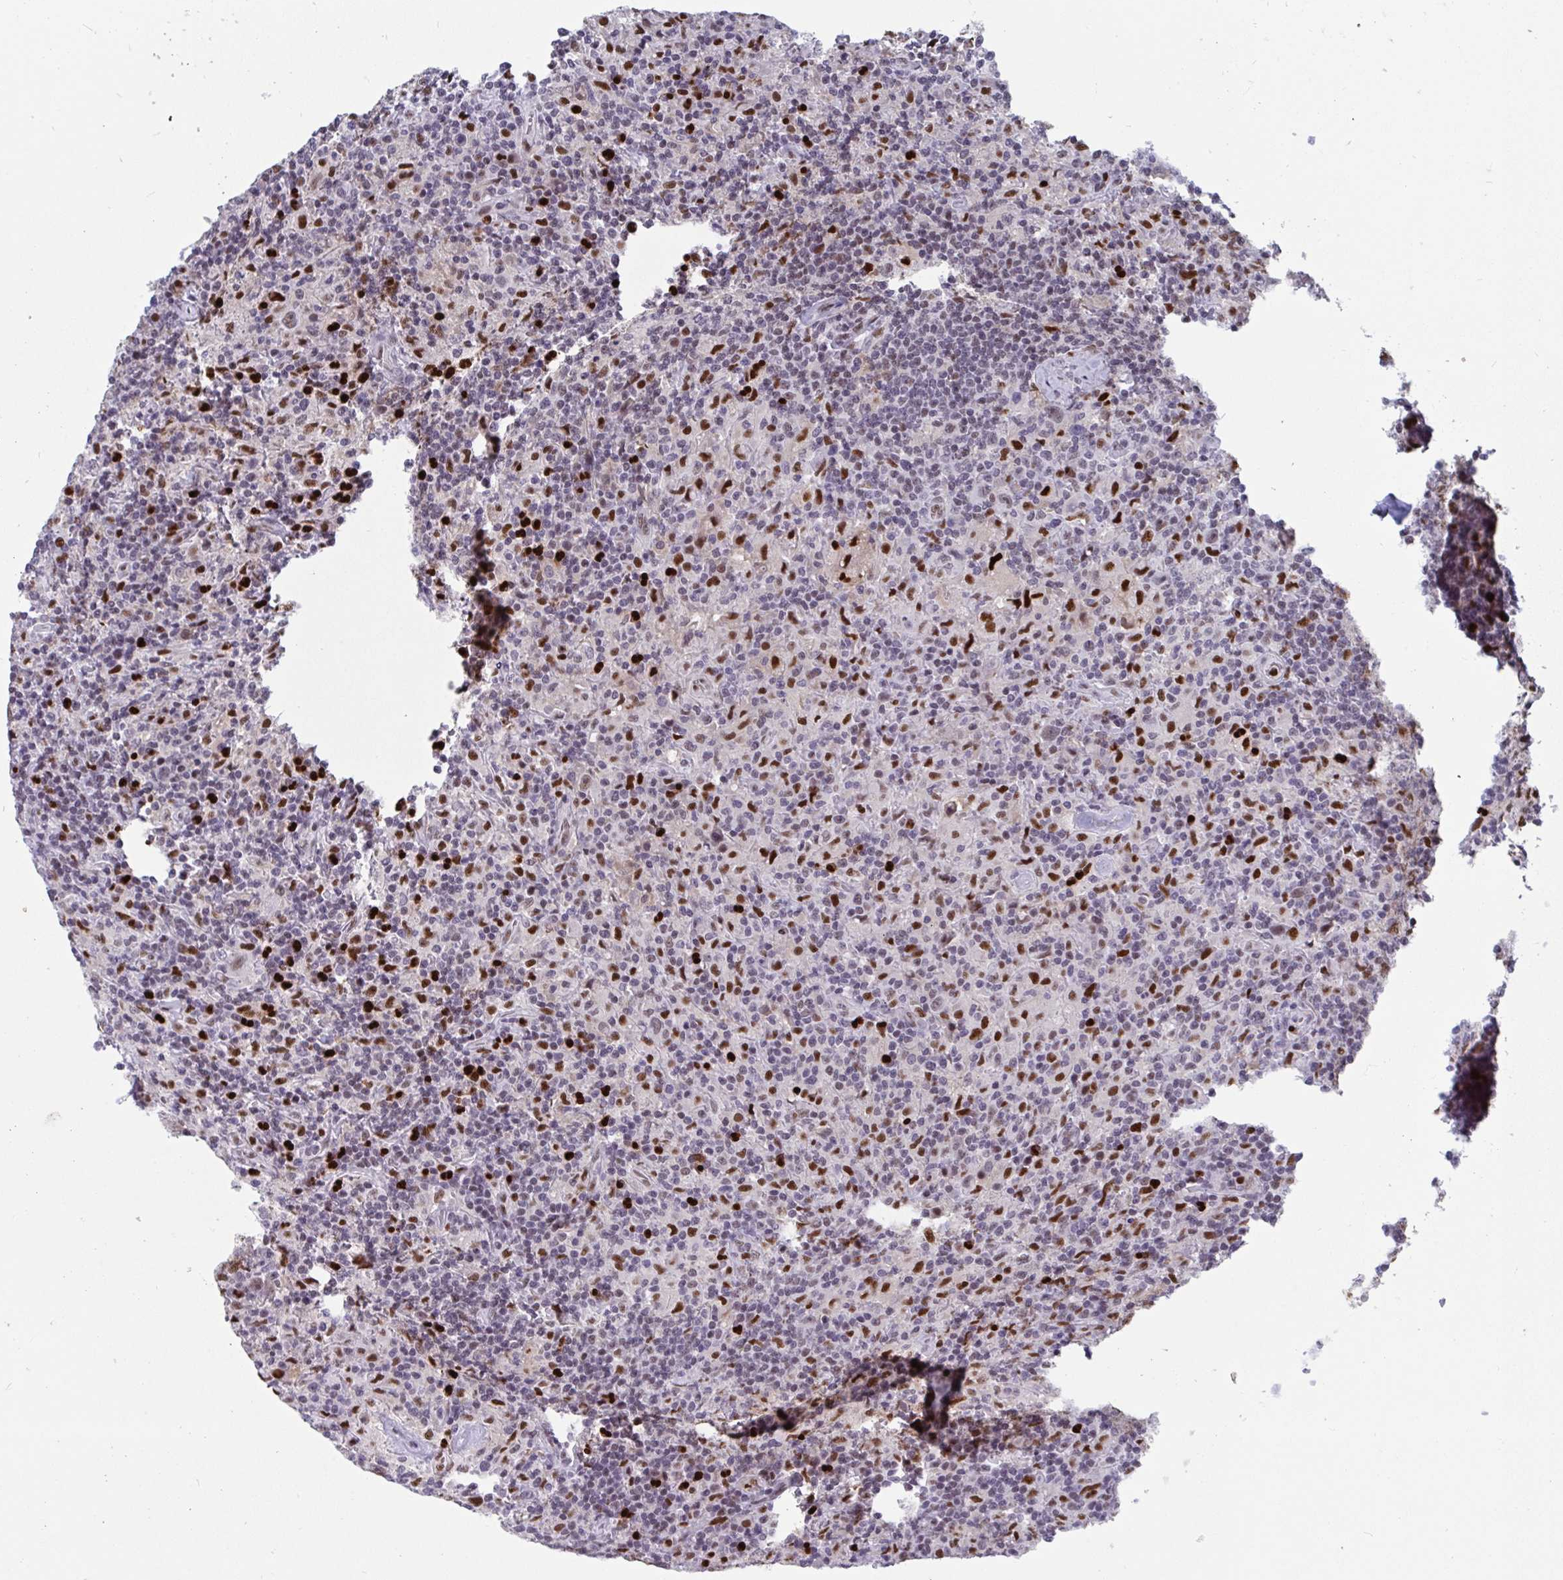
{"staining": {"intensity": "weak", "quantity": "<25%", "location": "nuclear"}, "tissue": "lymphoma", "cell_type": "Tumor cells", "image_type": "cancer", "snomed": [{"axis": "morphology", "description": "Hodgkin's disease, NOS"}, {"axis": "topography", "description": "Lymph node"}], "caption": "Human lymphoma stained for a protein using immunohistochemistry reveals no expression in tumor cells.", "gene": "JDP2", "patient": {"sex": "male", "age": 70}}